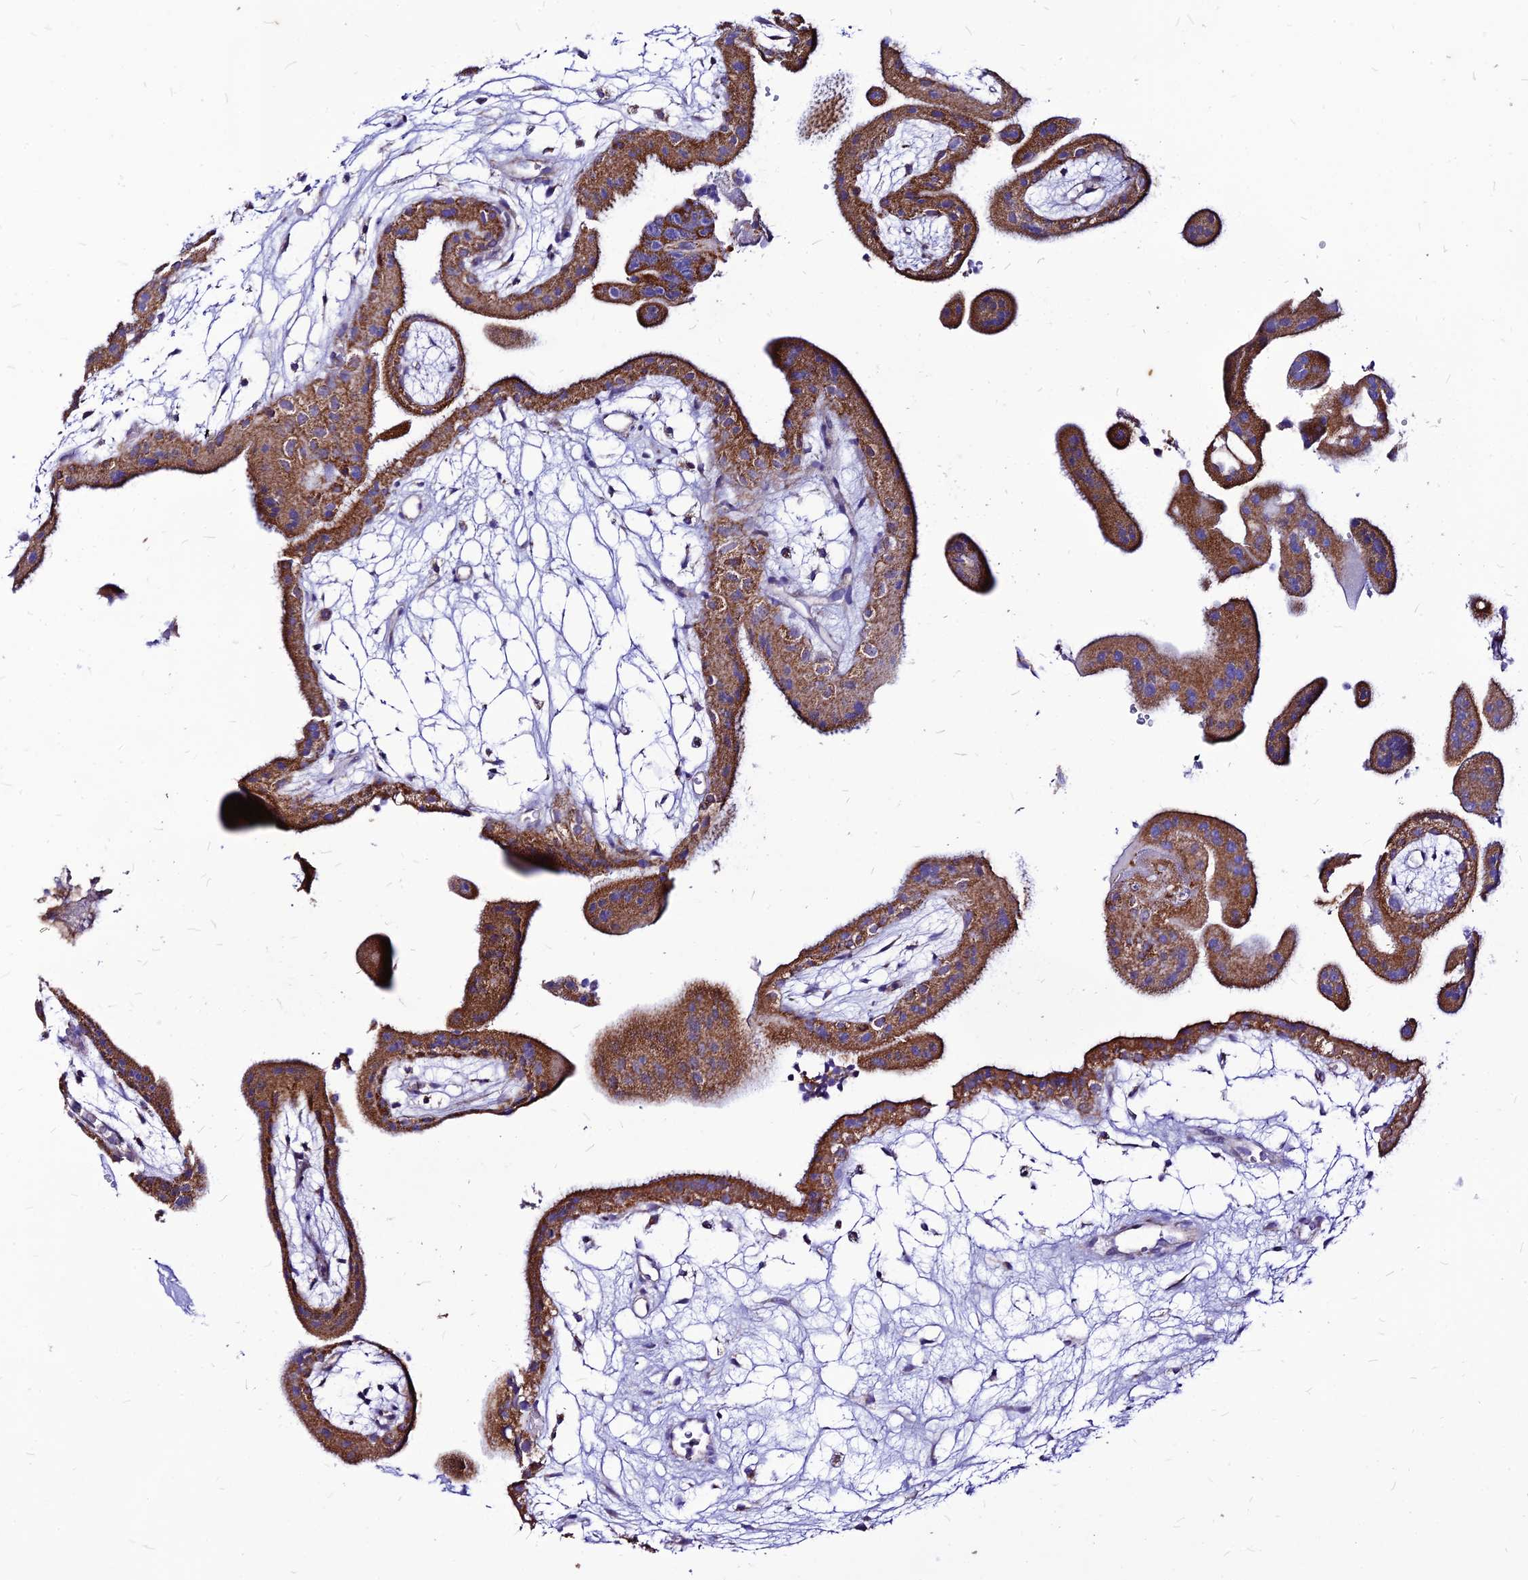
{"staining": {"intensity": "strong", "quantity": ">75%", "location": "cytoplasmic/membranous"}, "tissue": "placenta", "cell_type": "Decidual cells", "image_type": "normal", "snomed": [{"axis": "morphology", "description": "Normal tissue, NOS"}, {"axis": "topography", "description": "Placenta"}], "caption": "High-magnification brightfield microscopy of normal placenta stained with DAB (brown) and counterstained with hematoxylin (blue). decidual cells exhibit strong cytoplasmic/membranous expression is appreciated in about>75% of cells.", "gene": "ECI1", "patient": {"sex": "female", "age": 18}}